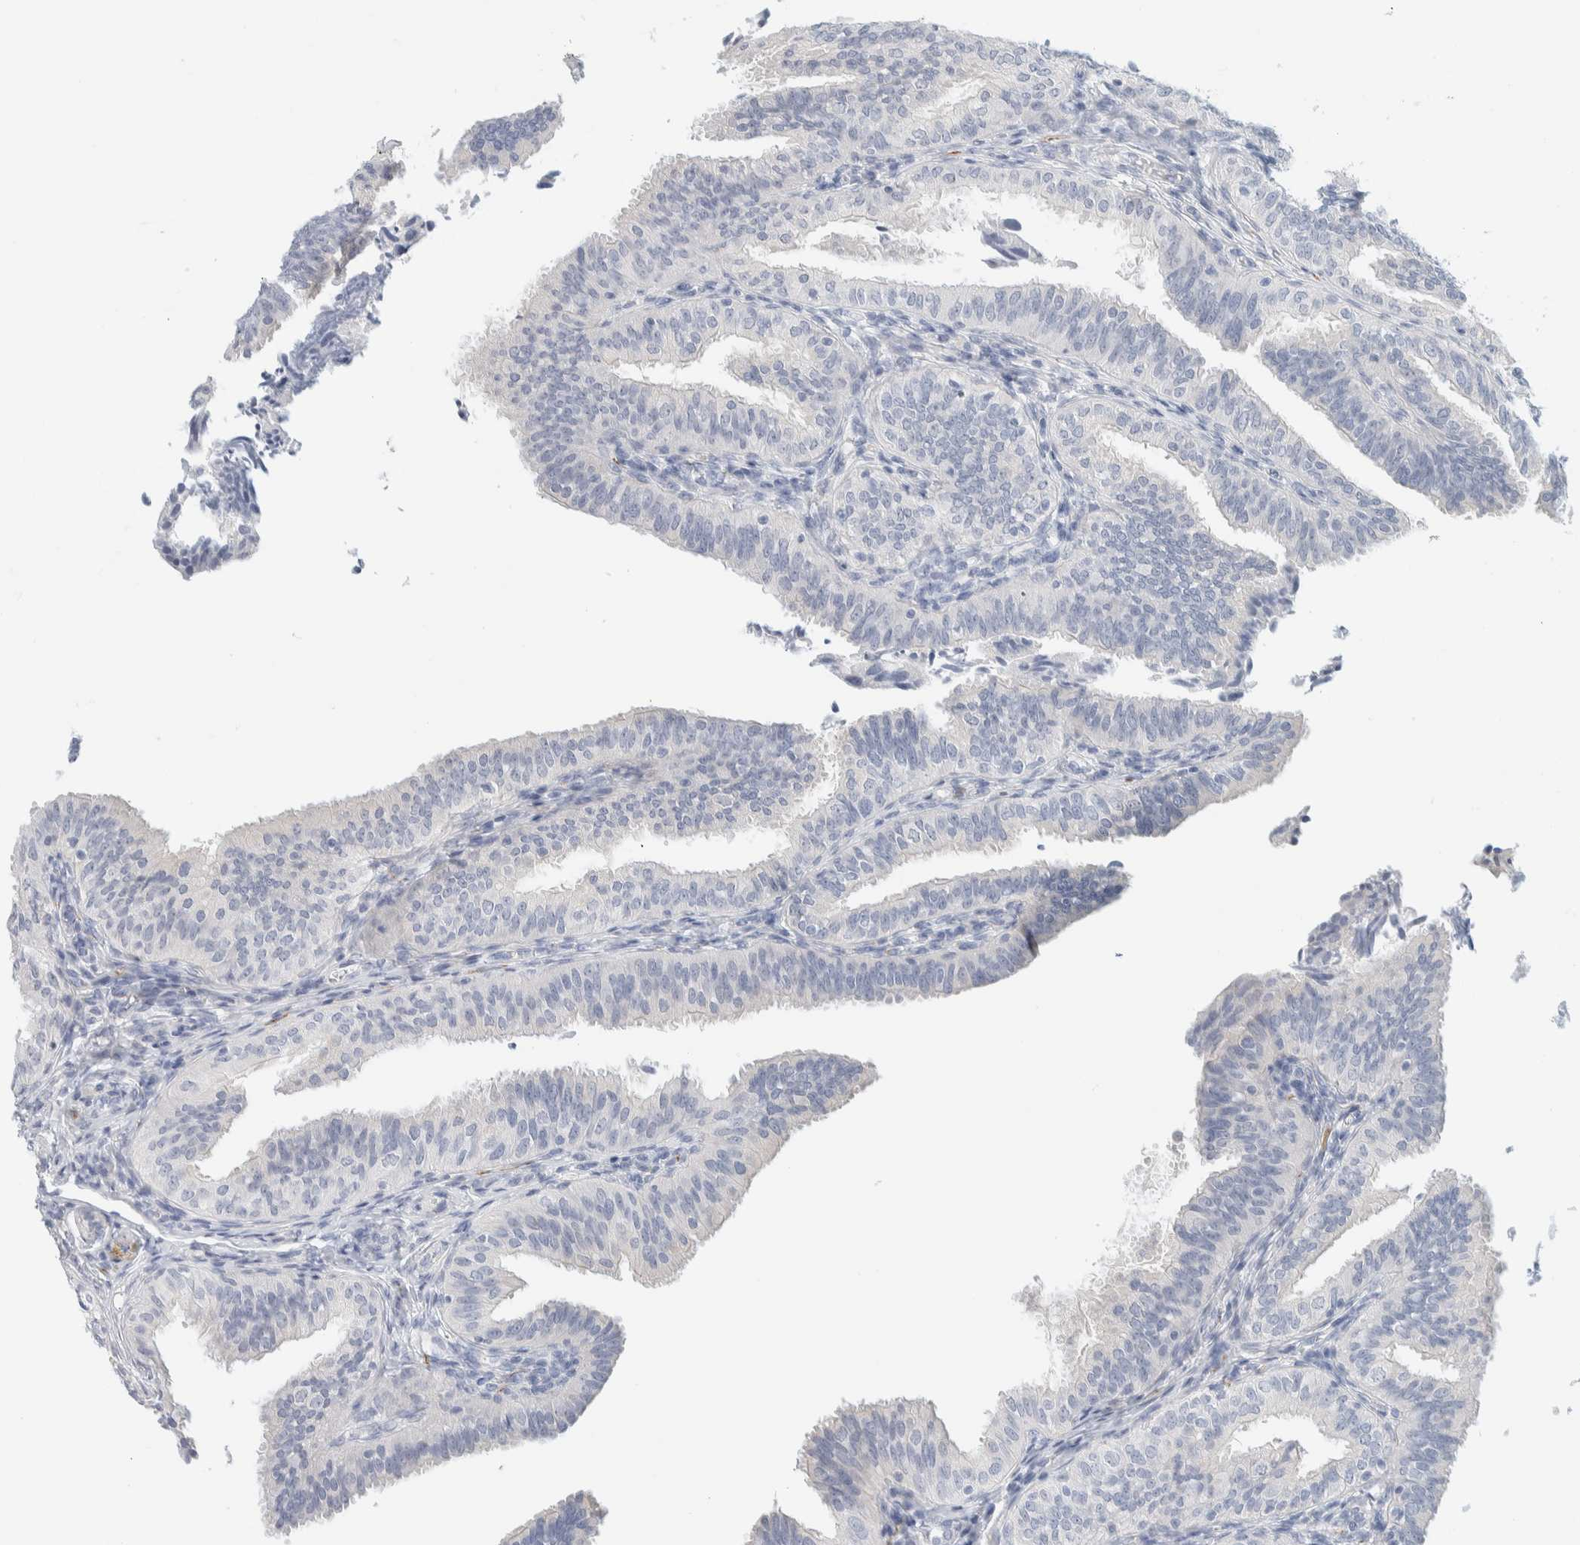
{"staining": {"intensity": "negative", "quantity": "none", "location": "none"}, "tissue": "fallopian tube", "cell_type": "Glandular cells", "image_type": "normal", "snomed": [{"axis": "morphology", "description": "Normal tissue, NOS"}, {"axis": "topography", "description": "Fallopian tube"}], "caption": "A photomicrograph of fallopian tube stained for a protein demonstrates no brown staining in glandular cells.", "gene": "ATCAY", "patient": {"sex": "female", "age": 35}}